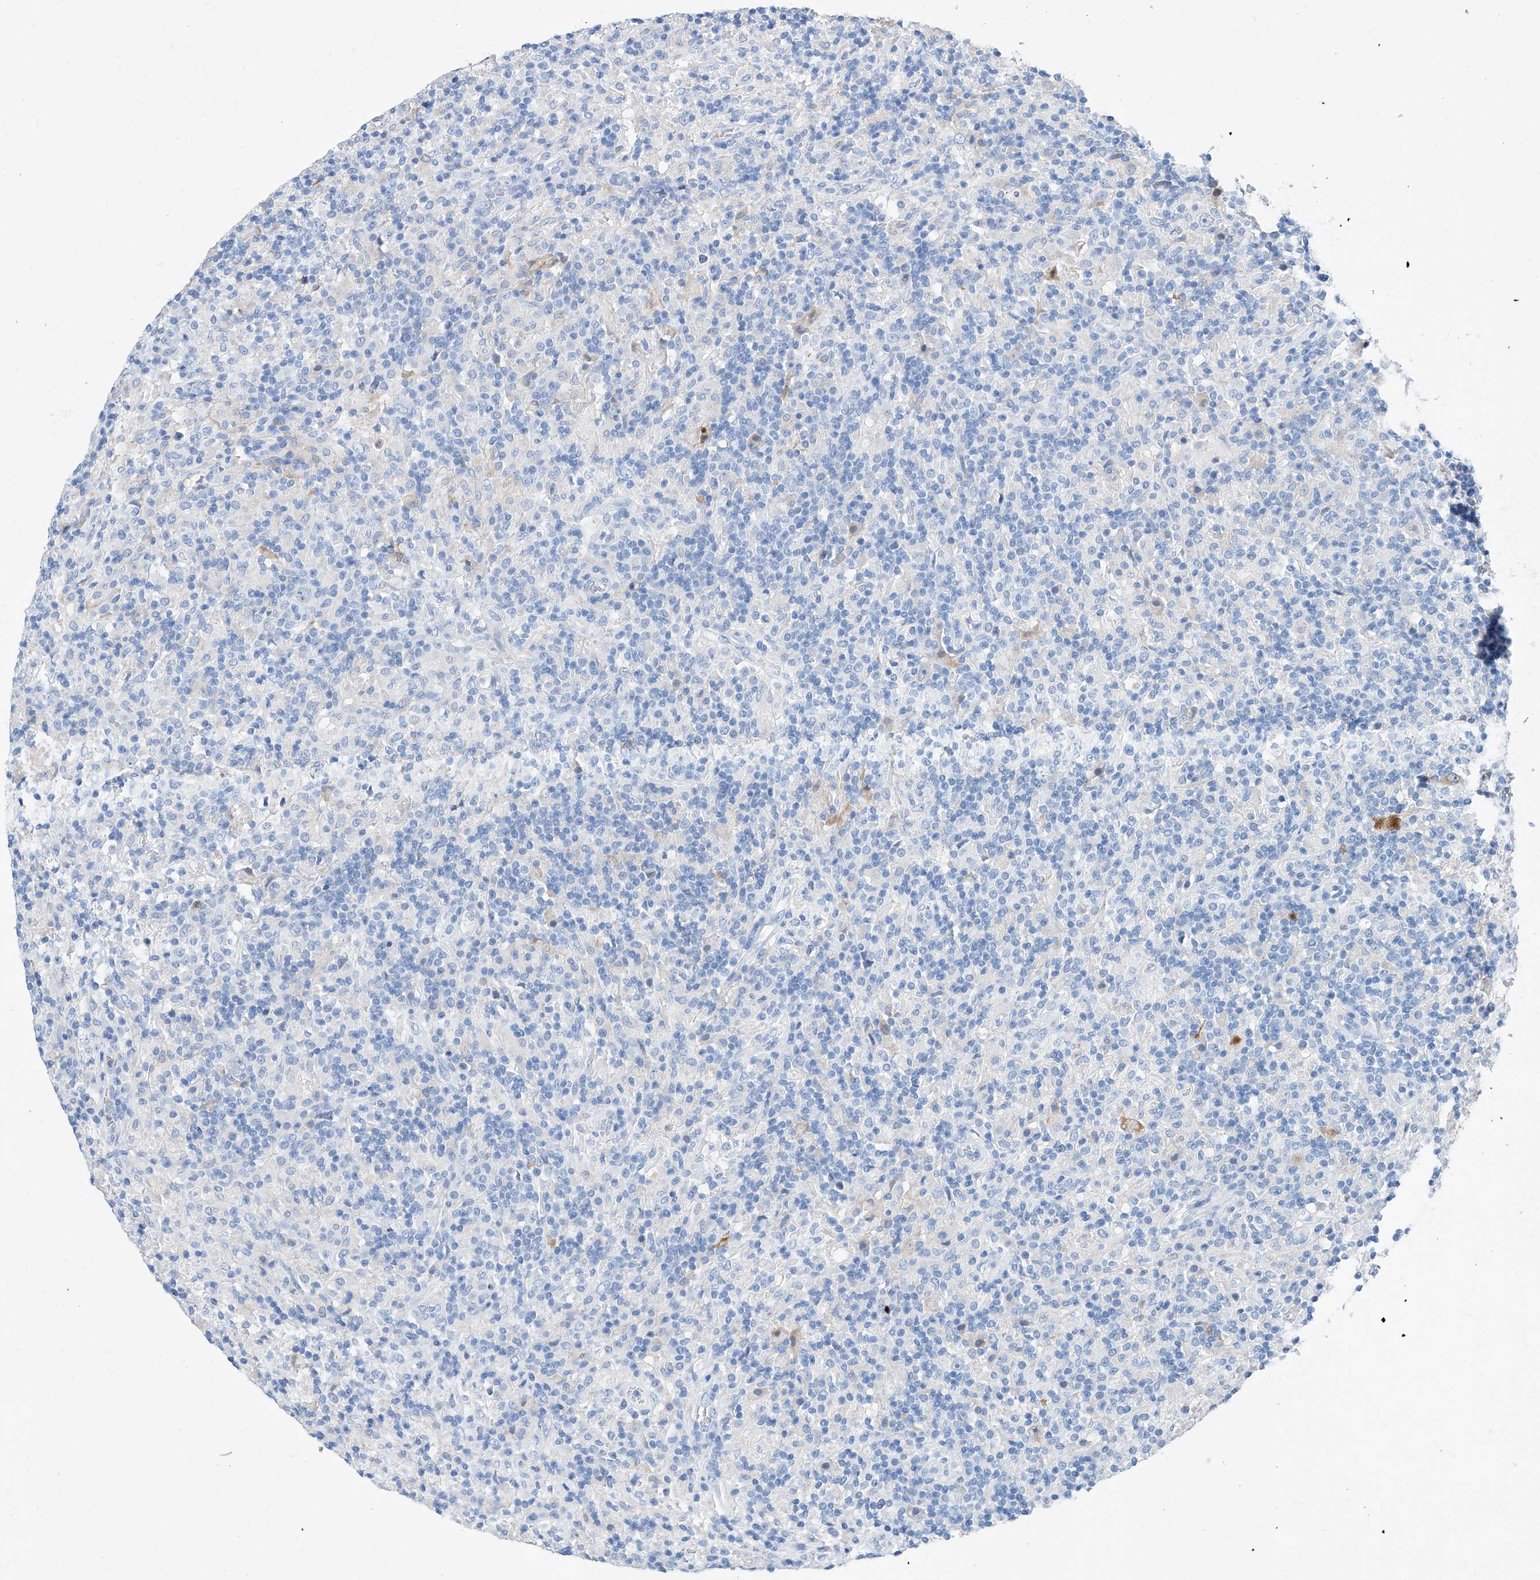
{"staining": {"intensity": "negative", "quantity": "none", "location": "none"}, "tissue": "lymphoma", "cell_type": "Tumor cells", "image_type": "cancer", "snomed": [{"axis": "morphology", "description": "Hodgkin's disease, NOS"}, {"axis": "topography", "description": "Lymph node"}], "caption": "The immunohistochemistry photomicrograph has no significant staining in tumor cells of Hodgkin's disease tissue.", "gene": "SLC25A29", "patient": {"sex": "male", "age": 70}}